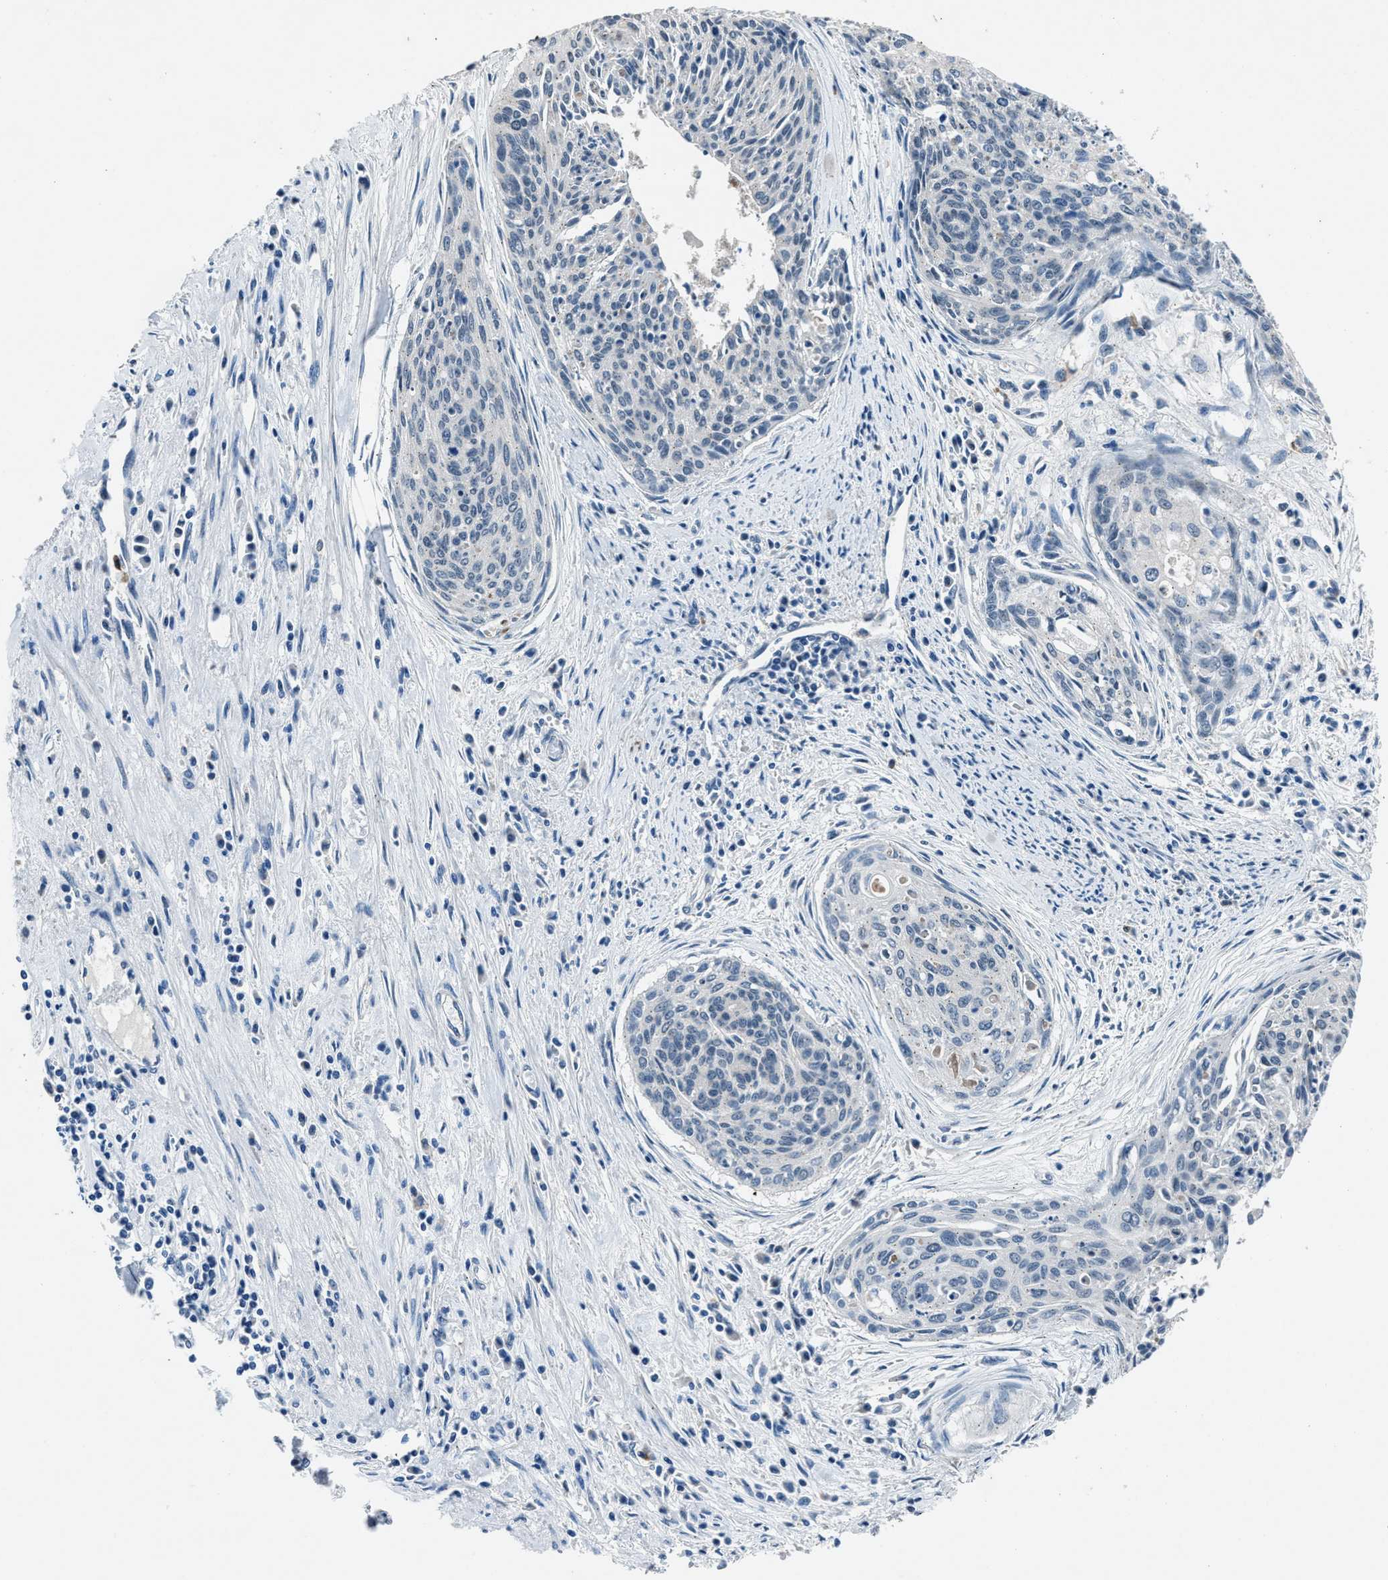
{"staining": {"intensity": "negative", "quantity": "none", "location": "none"}, "tissue": "cervical cancer", "cell_type": "Tumor cells", "image_type": "cancer", "snomed": [{"axis": "morphology", "description": "Squamous cell carcinoma, NOS"}, {"axis": "topography", "description": "Cervix"}], "caption": "Cervical cancer (squamous cell carcinoma) was stained to show a protein in brown. There is no significant expression in tumor cells.", "gene": "DUSP19", "patient": {"sex": "female", "age": 55}}